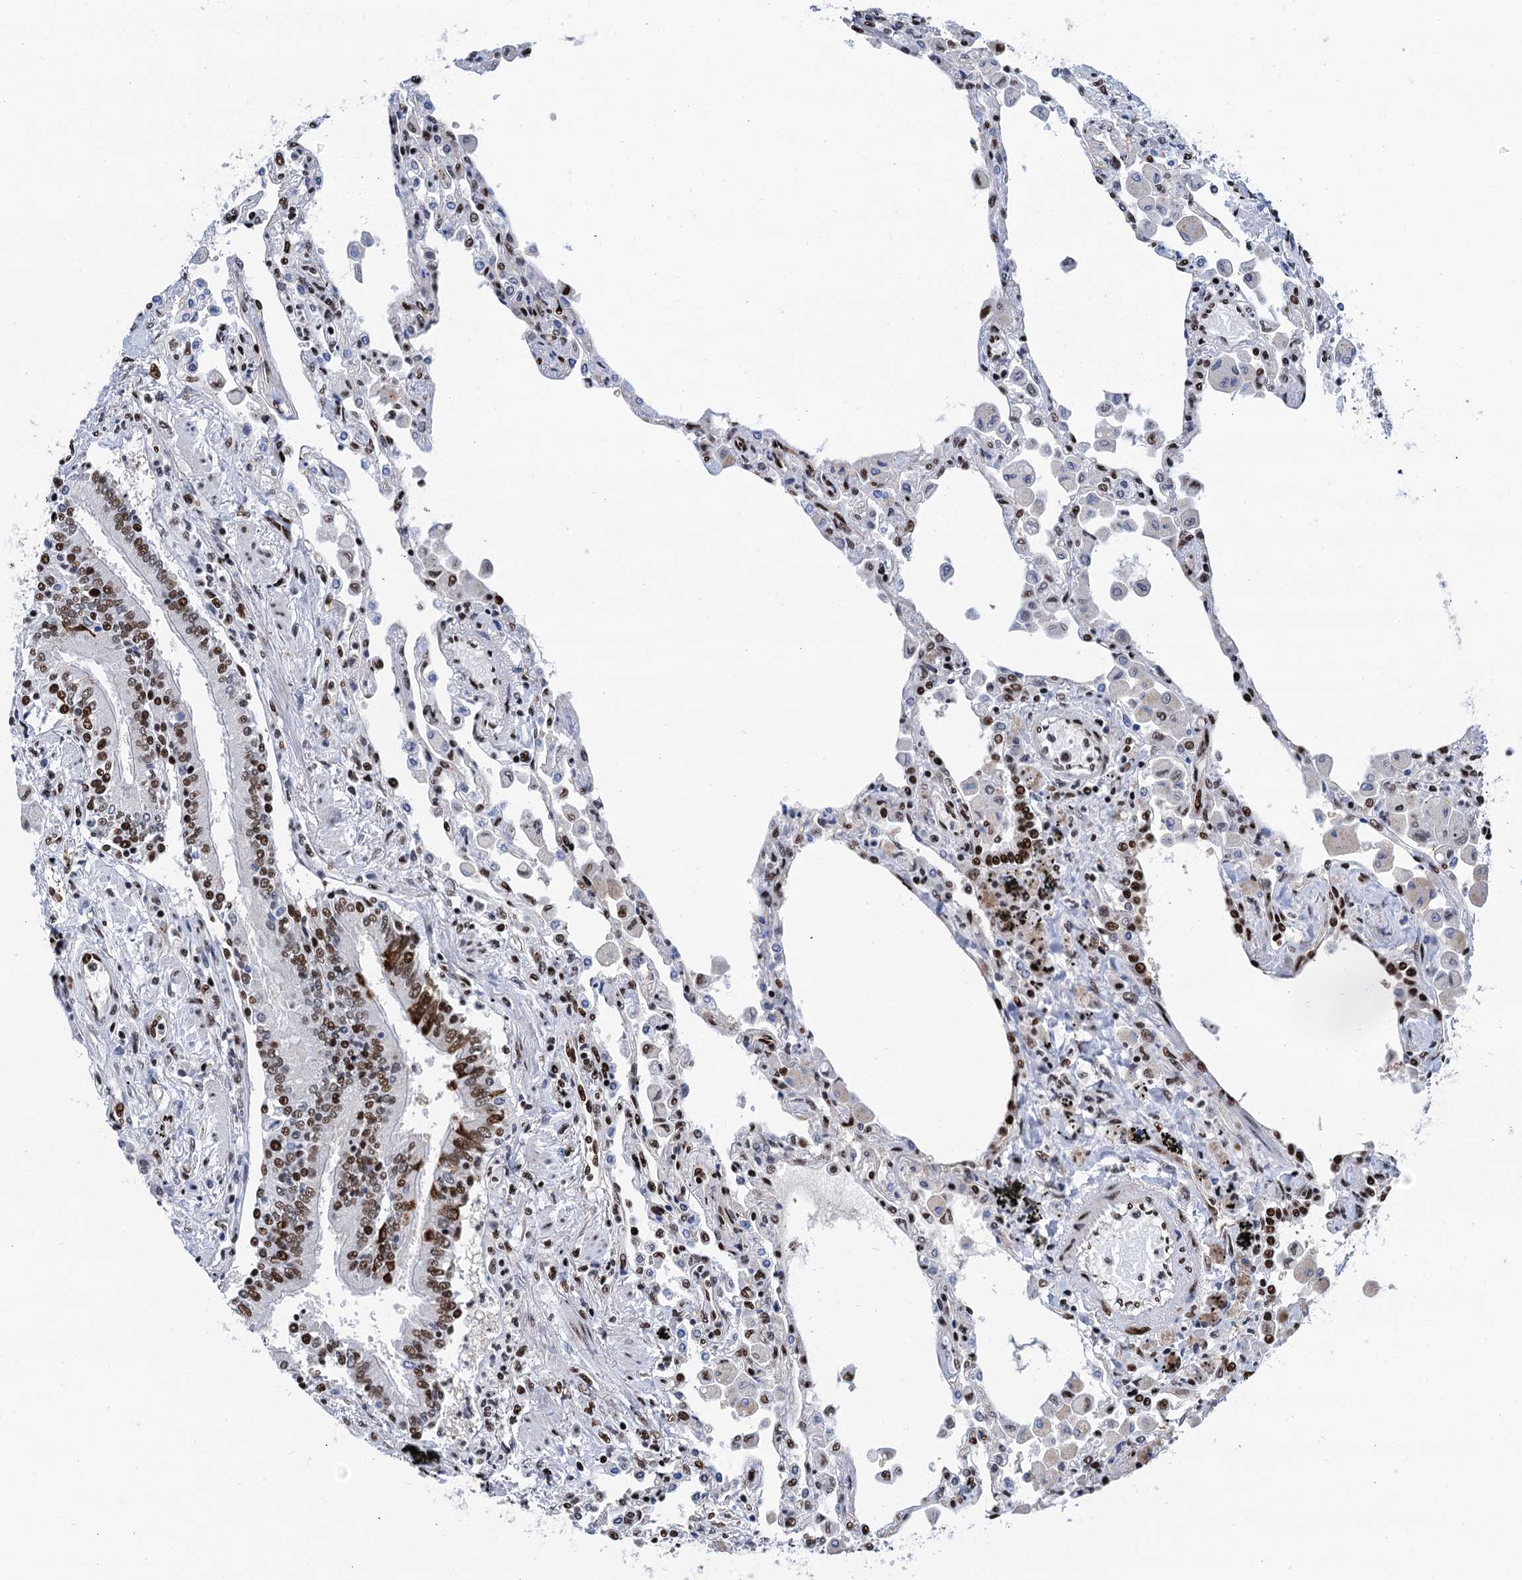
{"staining": {"intensity": "moderate", "quantity": "25%-75%", "location": "nuclear"}, "tissue": "lung", "cell_type": "Alveolar cells", "image_type": "normal", "snomed": [{"axis": "morphology", "description": "Normal tissue, NOS"}, {"axis": "topography", "description": "Bronchus"}, {"axis": "topography", "description": "Lung"}], "caption": "A high-resolution micrograph shows immunohistochemistry (IHC) staining of unremarkable lung, which exhibits moderate nuclear staining in about 25%-75% of alveolar cells.", "gene": "PPP4R1", "patient": {"sex": "female", "age": 49}}